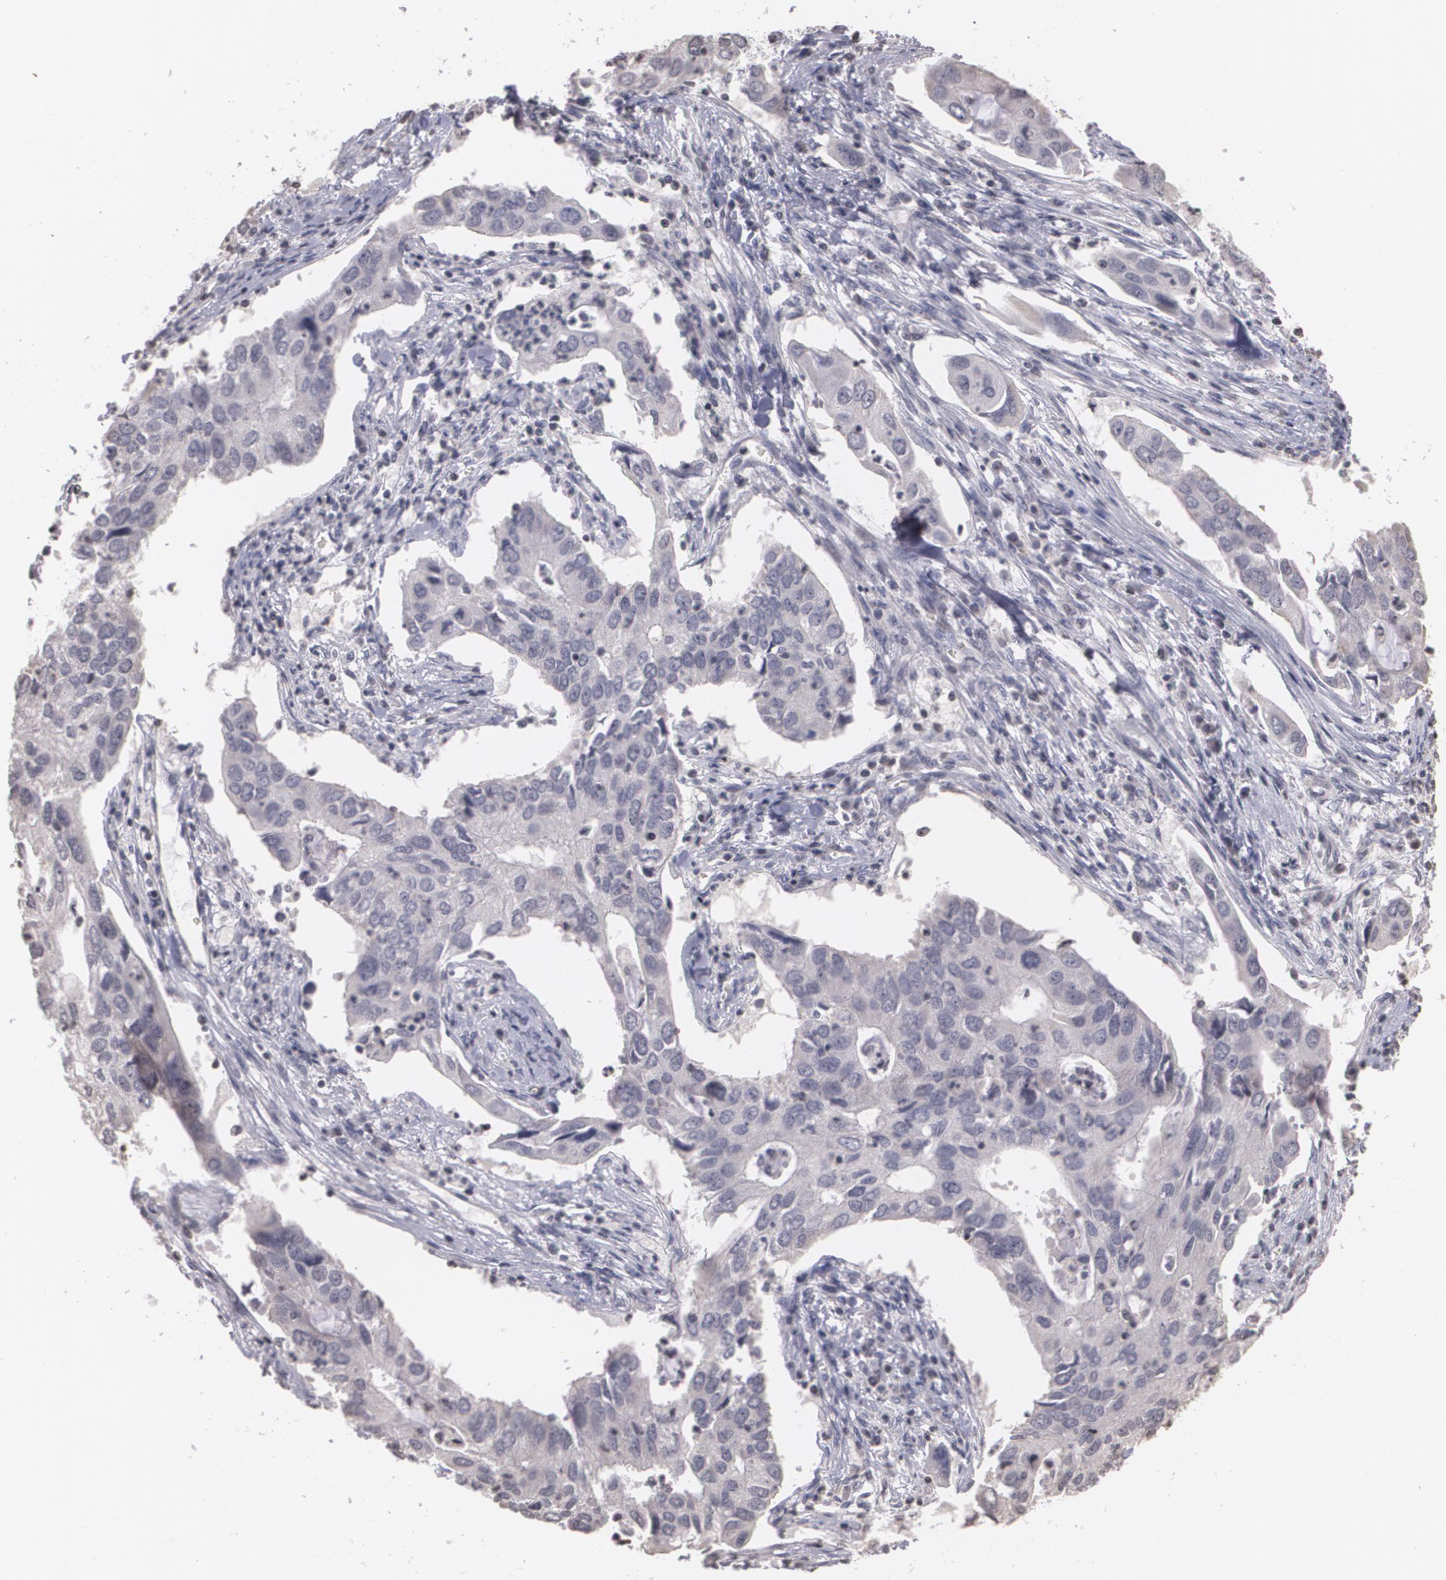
{"staining": {"intensity": "negative", "quantity": "none", "location": "none"}, "tissue": "lung cancer", "cell_type": "Tumor cells", "image_type": "cancer", "snomed": [{"axis": "morphology", "description": "Adenocarcinoma, NOS"}, {"axis": "topography", "description": "Lung"}], "caption": "A micrograph of human adenocarcinoma (lung) is negative for staining in tumor cells. Brightfield microscopy of immunohistochemistry stained with DAB (3,3'-diaminobenzidine) (brown) and hematoxylin (blue), captured at high magnification.", "gene": "THRB", "patient": {"sex": "male", "age": 48}}